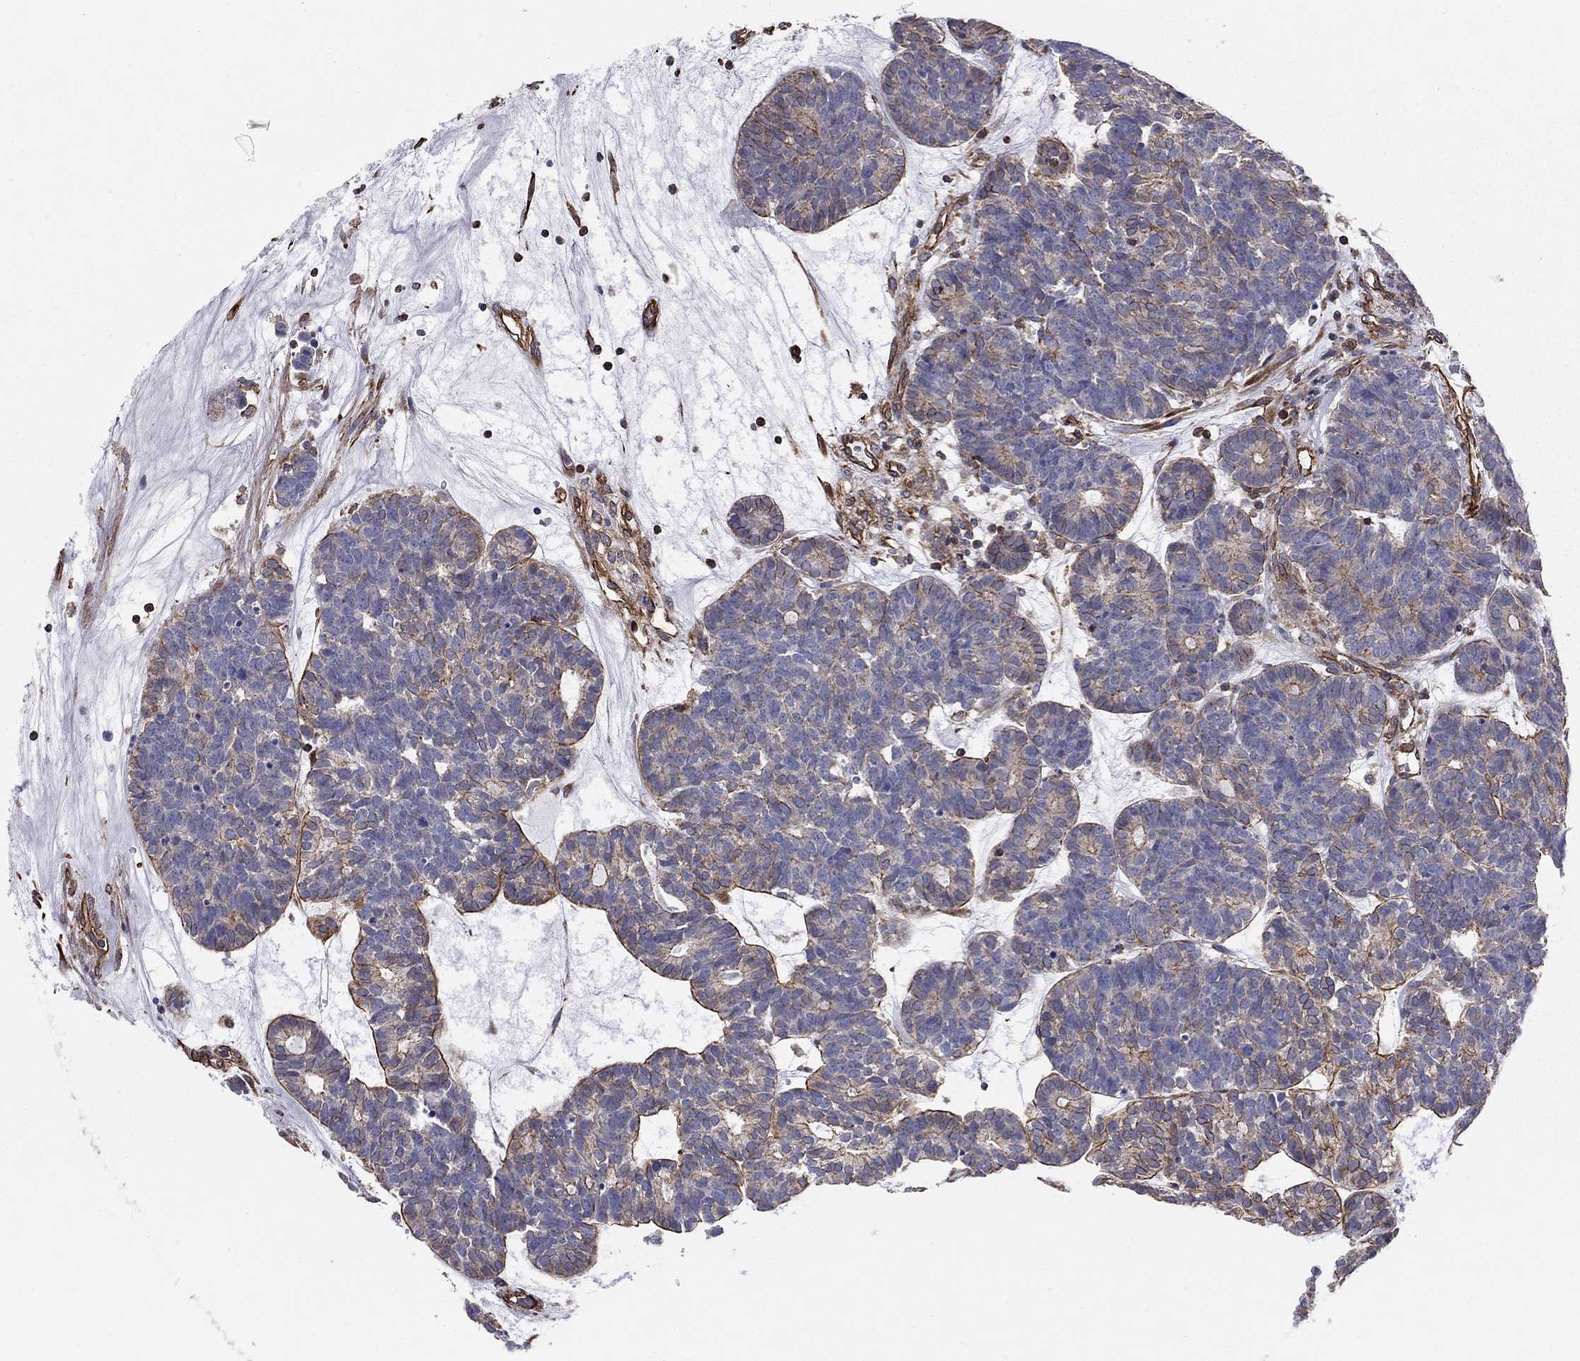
{"staining": {"intensity": "strong", "quantity": "<25%", "location": "cytoplasmic/membranous"}, "tissue": "head and neck cancer", "cell_type": "Tumor cells", "image_type": "cancer", "snomed": [{"axis": "morphology", "description": "Adenocarcinoma, NOS"}, {"axis": "topography", "description": "Head-Neck"}], "caption": "Immunohistochemistry (IHC) micrograph of head and neck cancer (adenocarcinoma) stained for a protein (brown), which displays medium levels of strong cytoplasmic/membranous staining in approximately <25% of tumor cells.", "gene": "BICDL2", "patient": {"sex": "female", "age": 81}}